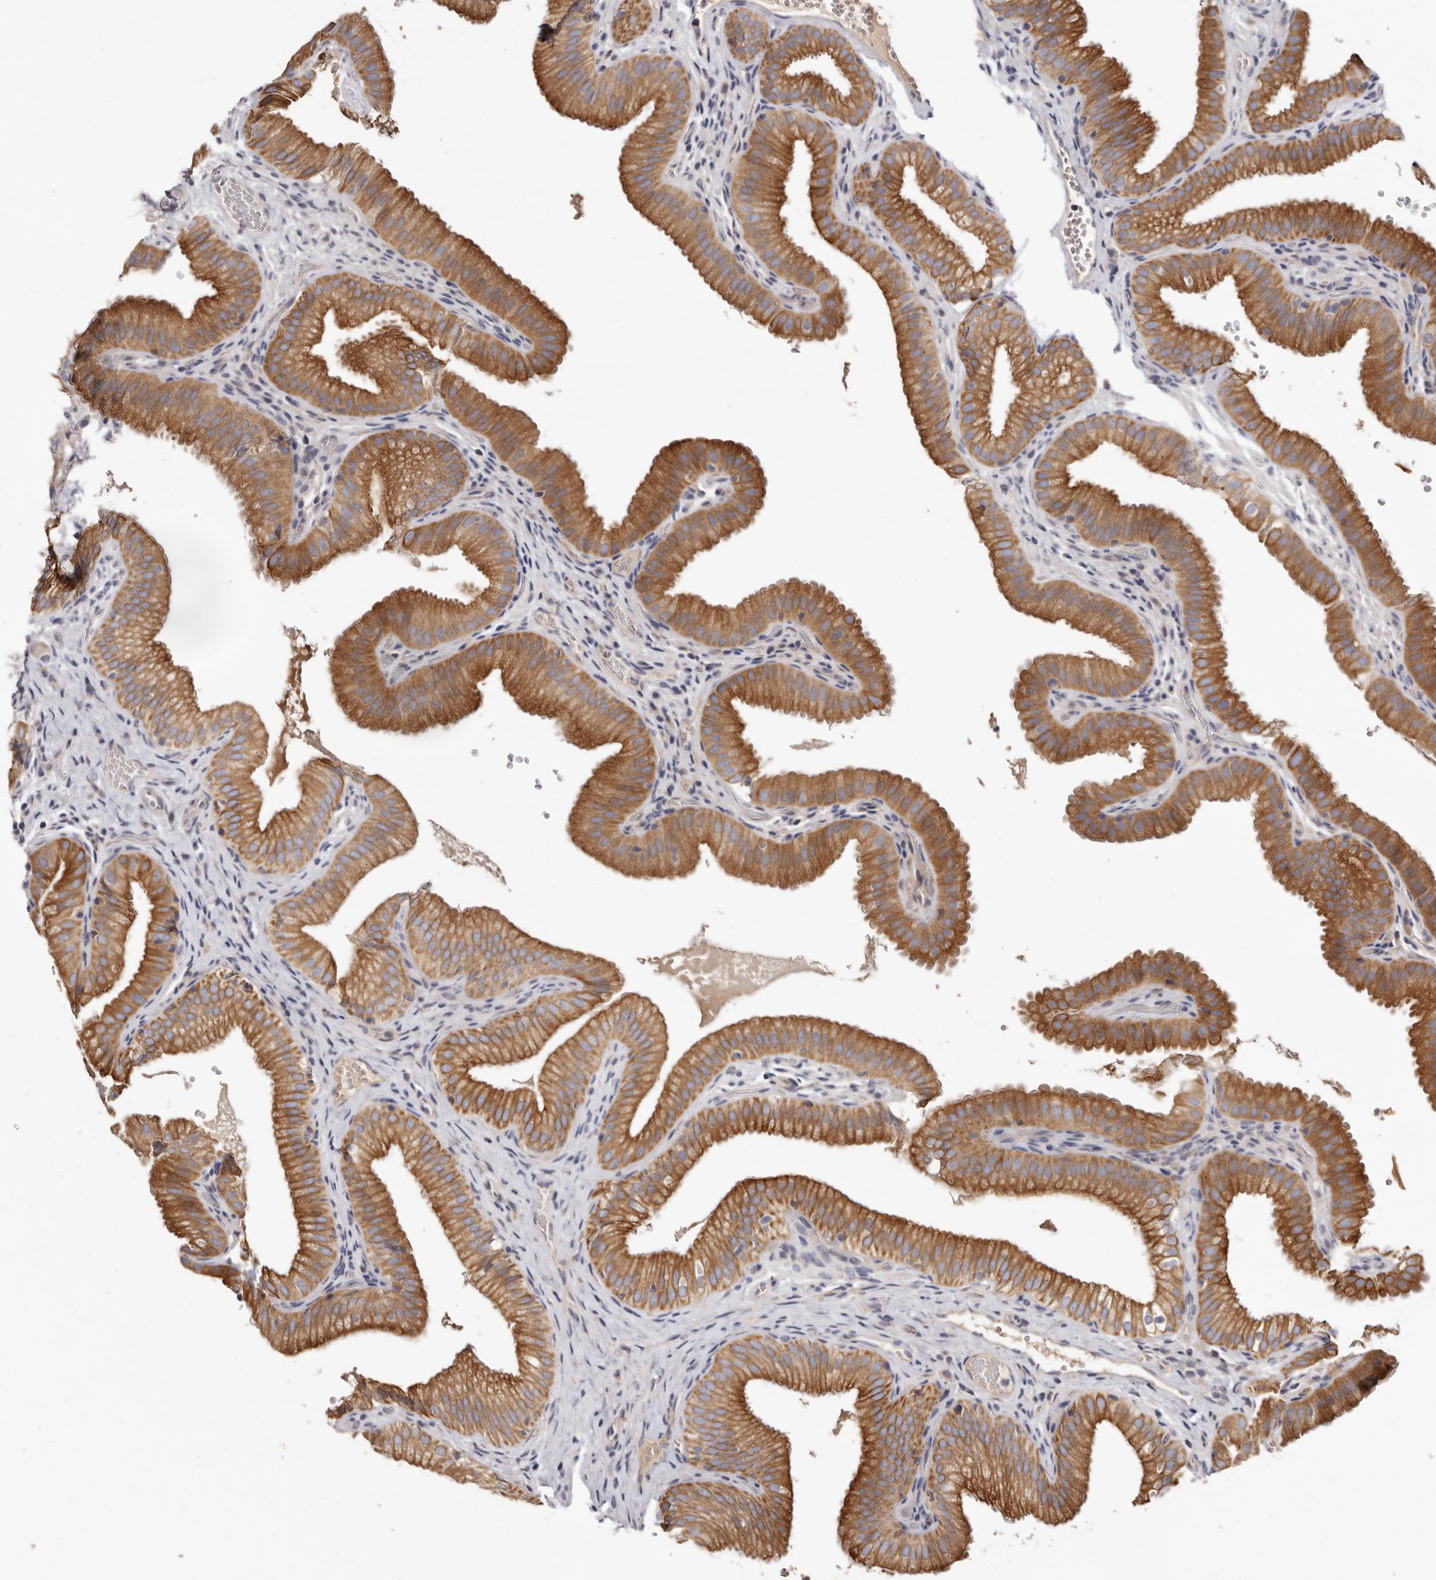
{"staining": {"intensity": "strong", "quantity": ">75%", "location": "cytoplasmic/membranous"}, "tissue": "gallbladder", "cell_type": "Glandular cells", "image_type": "normal", "snomed": [{"axis": "morphology", "description": "Normal tissue, NOS"}, {"axis": "topography", "description": "Gallbladder"}], "caption": "Strong cytoplasmic/membranous expression is appreciated in about >75% of glandular cells in normal gallbladder.", "gene": "STK16", "patient": {"sex": "female", "age": 30}}